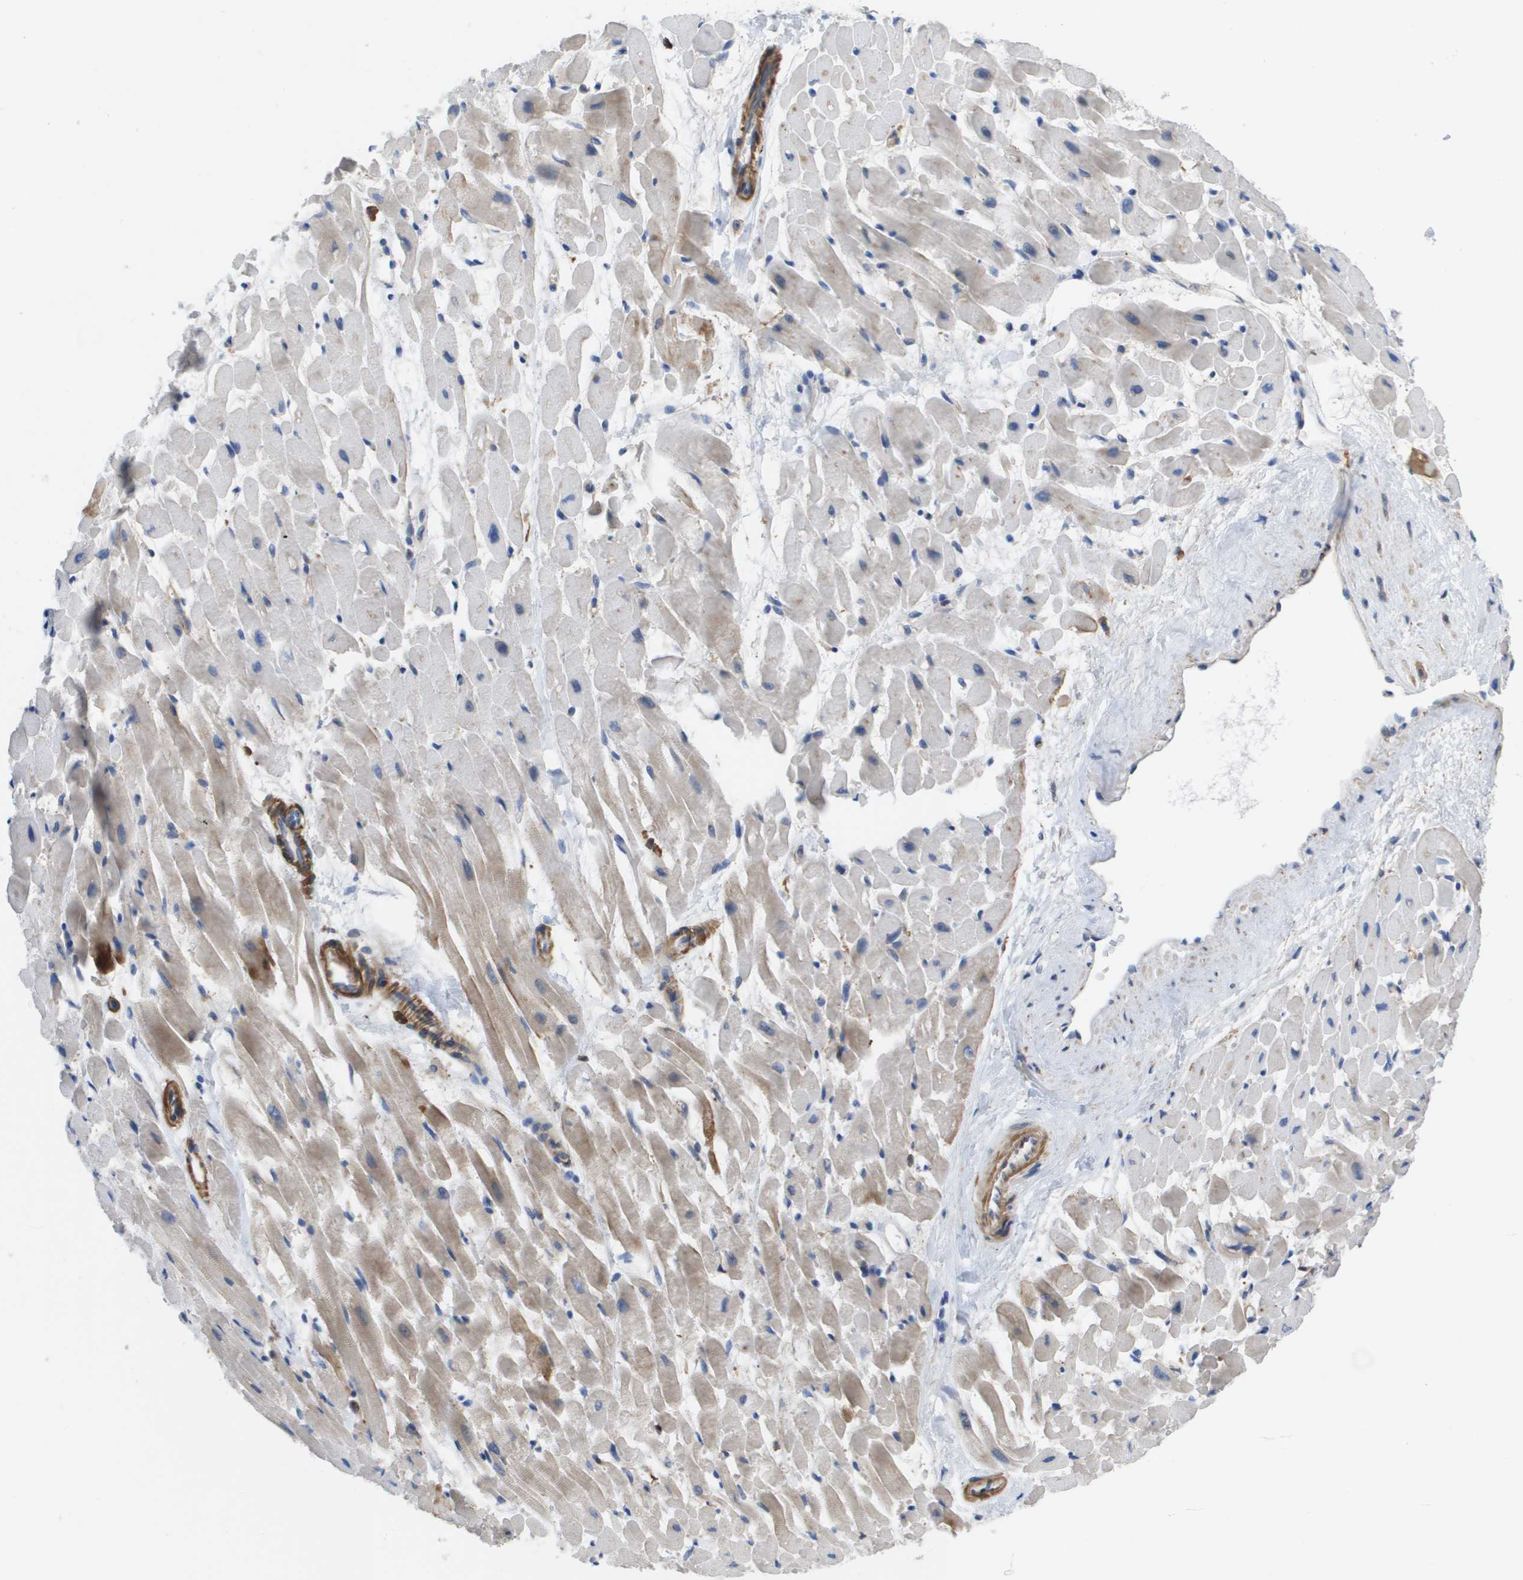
{"staining": {"intensity": "moderate", "quantity": "25%-75%", "location": "cytoplasmic/membranous"}, "tissue": "heart muscle", "cell_type": "Cardiomyocytes", "image_type": "normal", "snomed": [{"axis": "morphology", "description": "Normal tissue, NOS"}, {"axis": "topography", "description": "Heart"}], "caption": "A photomicrograph of heart muscle stained for a protein displays moderate cytoplasmic/membranous brown staining in cardiomyocytes.", "gene": "SLC37A2", "patient": {"sex": "male", "age": 45}}